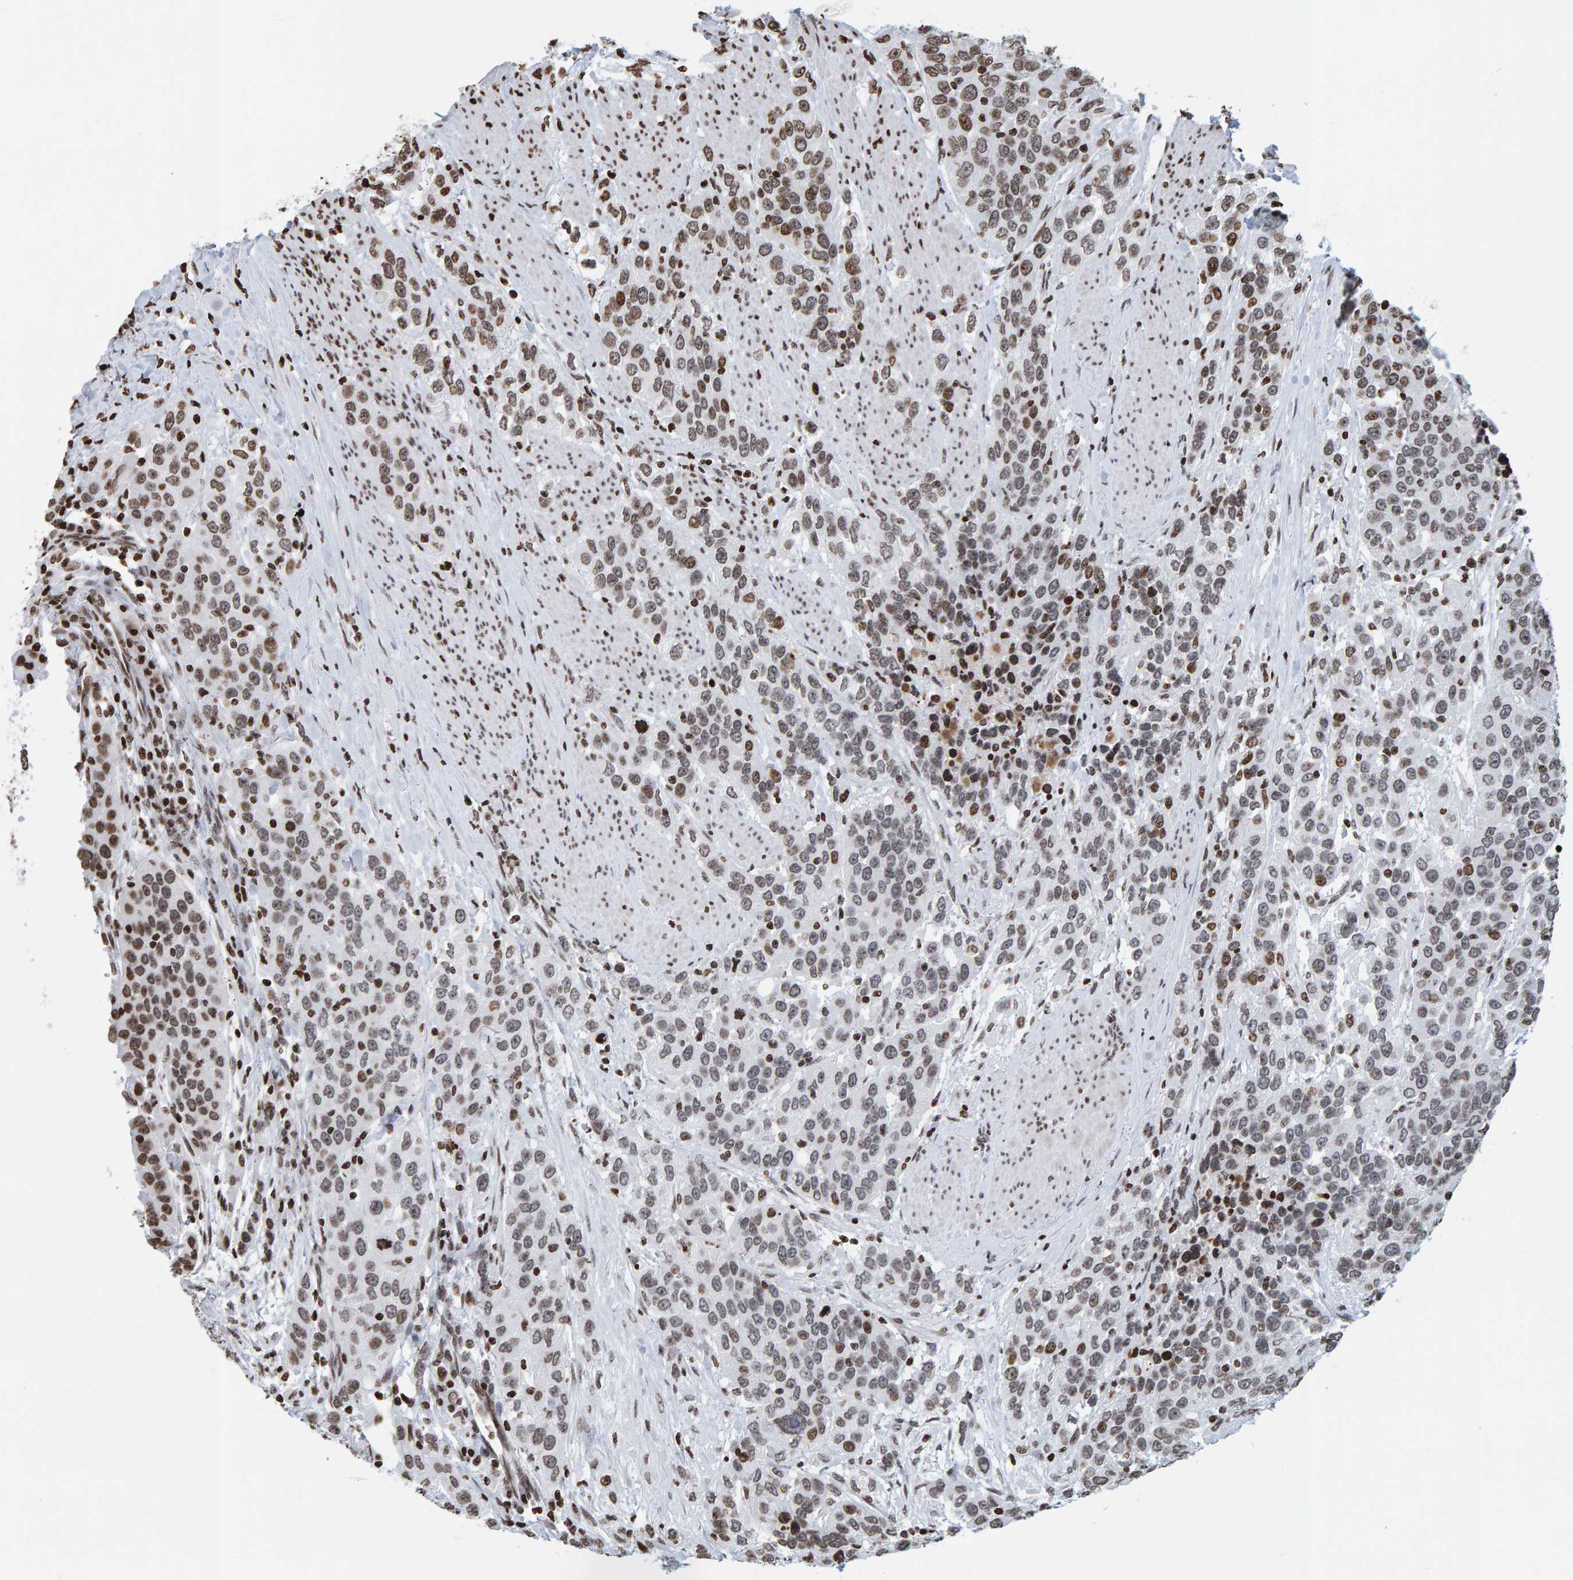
{"staining": {"intensity": "moderate", "quantity": "25%-75%", "location": "cytoplasmic/membranous,nuclear"}, "tissue": "urothelial cancer", "cell_type": "Tumor cells", "image_type": "cancer", "snomed": [{"axis": "morphology", "description": "Urothelial carcinoma, High grade"}, {"axis": "topography", "description": "Urinary bladder"}], "caption": "Tumor cells exhibit moderate cytoplasmic/membranous and nuclear positivity in approximately 25%-75% of cells in urothelial cancer.", "gene": "BRF2", "patient": {"sex": "female", "age": 80}}